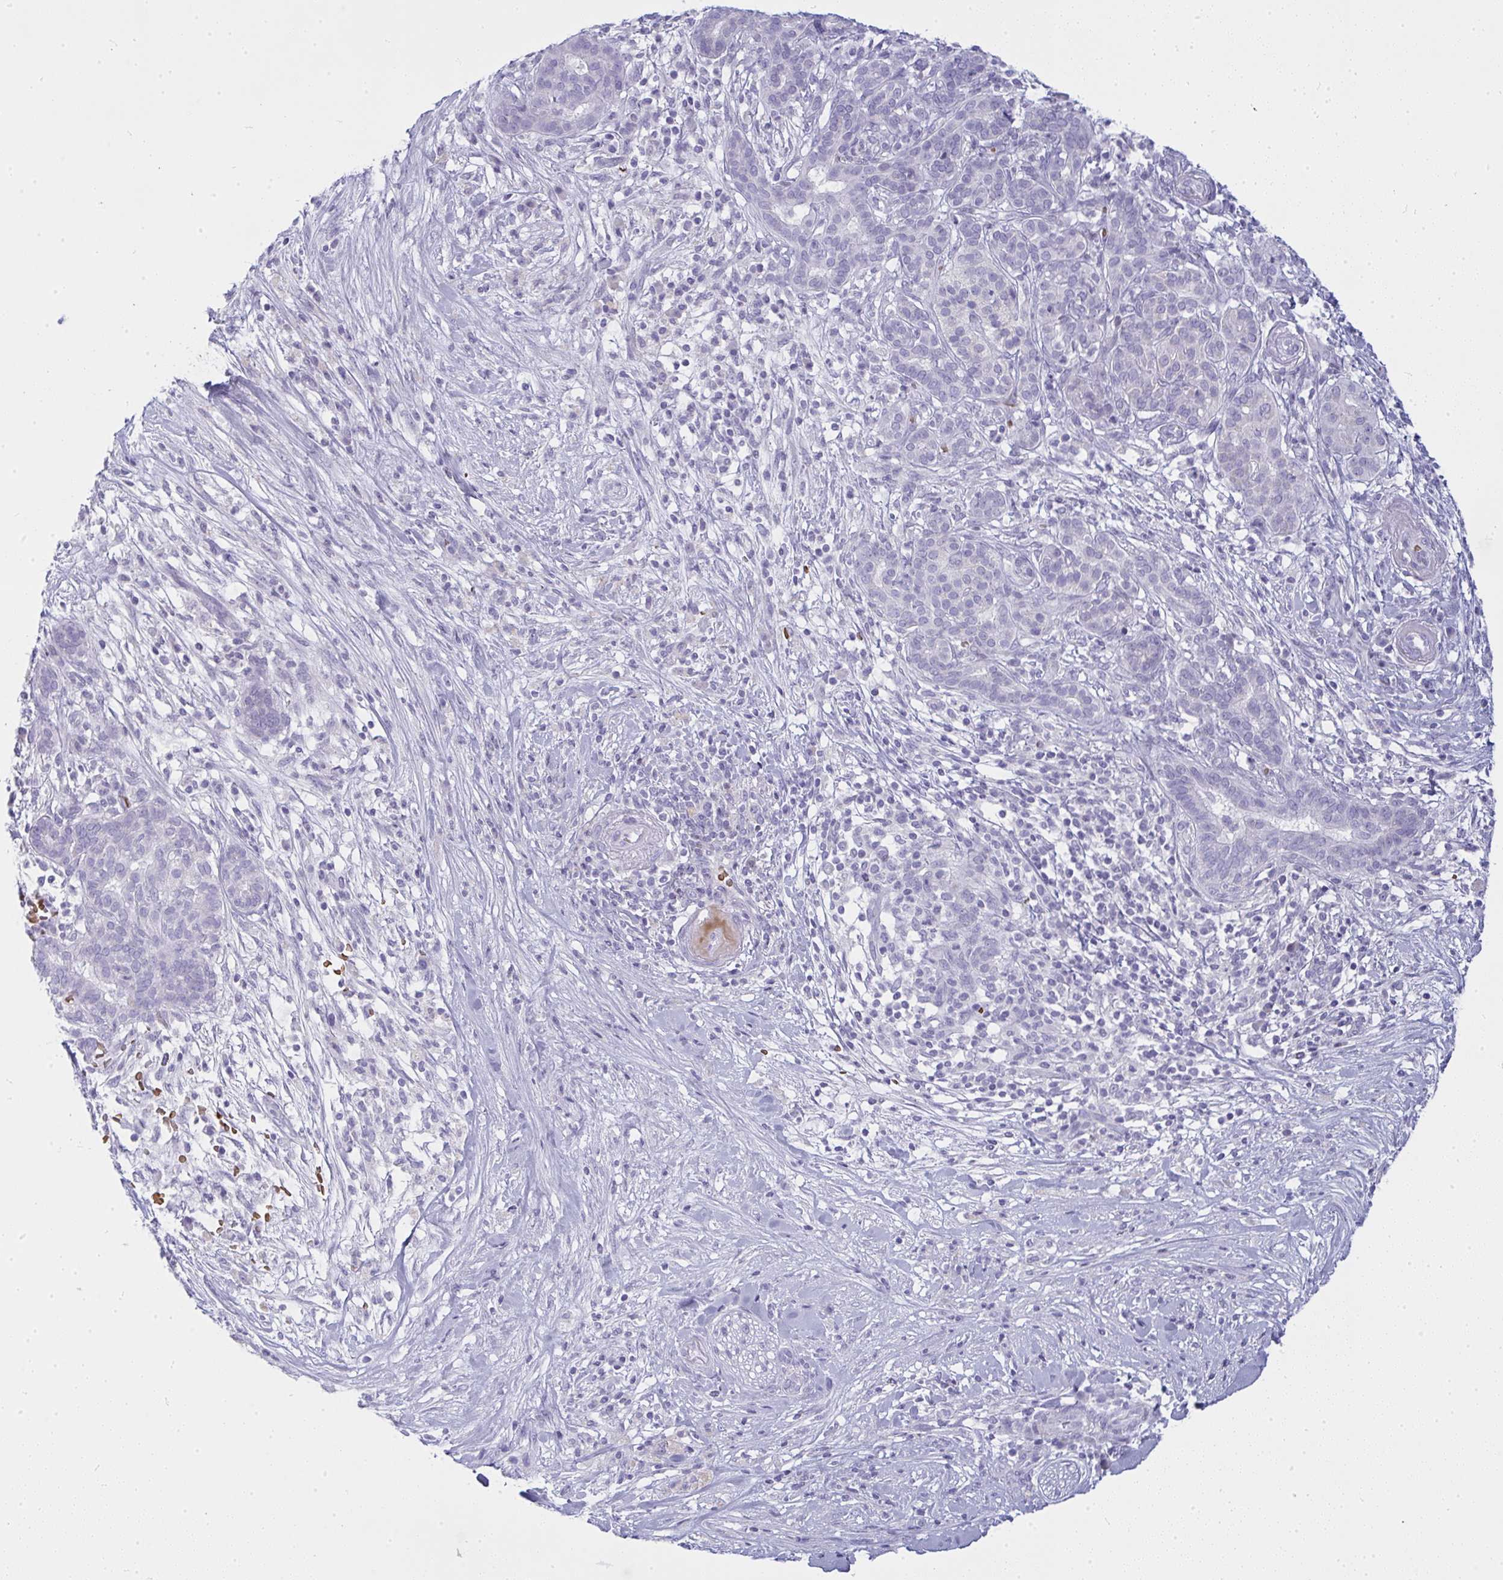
{"staining": {"intensity": "negative", "quantity": "none", "location": "none"}, "tissue": "pancreatic cancer", "cell_type": "Tumor cells", "image_type": "cancer", "snomed": [{"axis": "morphology", "description": "Adenocarcinoma, NOS"}, {"axis": "topography", "description": "Pancreas"}], "caption": "Immunohistochemistry (IHC) photomicrograph of neoplastic tissue: adenocarcinoma (pancreatic) stained with DAB shows no significant protein positivity in tumor cells. (Brightfield microscopy of DAB (3,3'-diaminobenzidine) IHC at high magnification).", "gene": "ZNF182", "patient": {"sex": "male", "age": 44}}